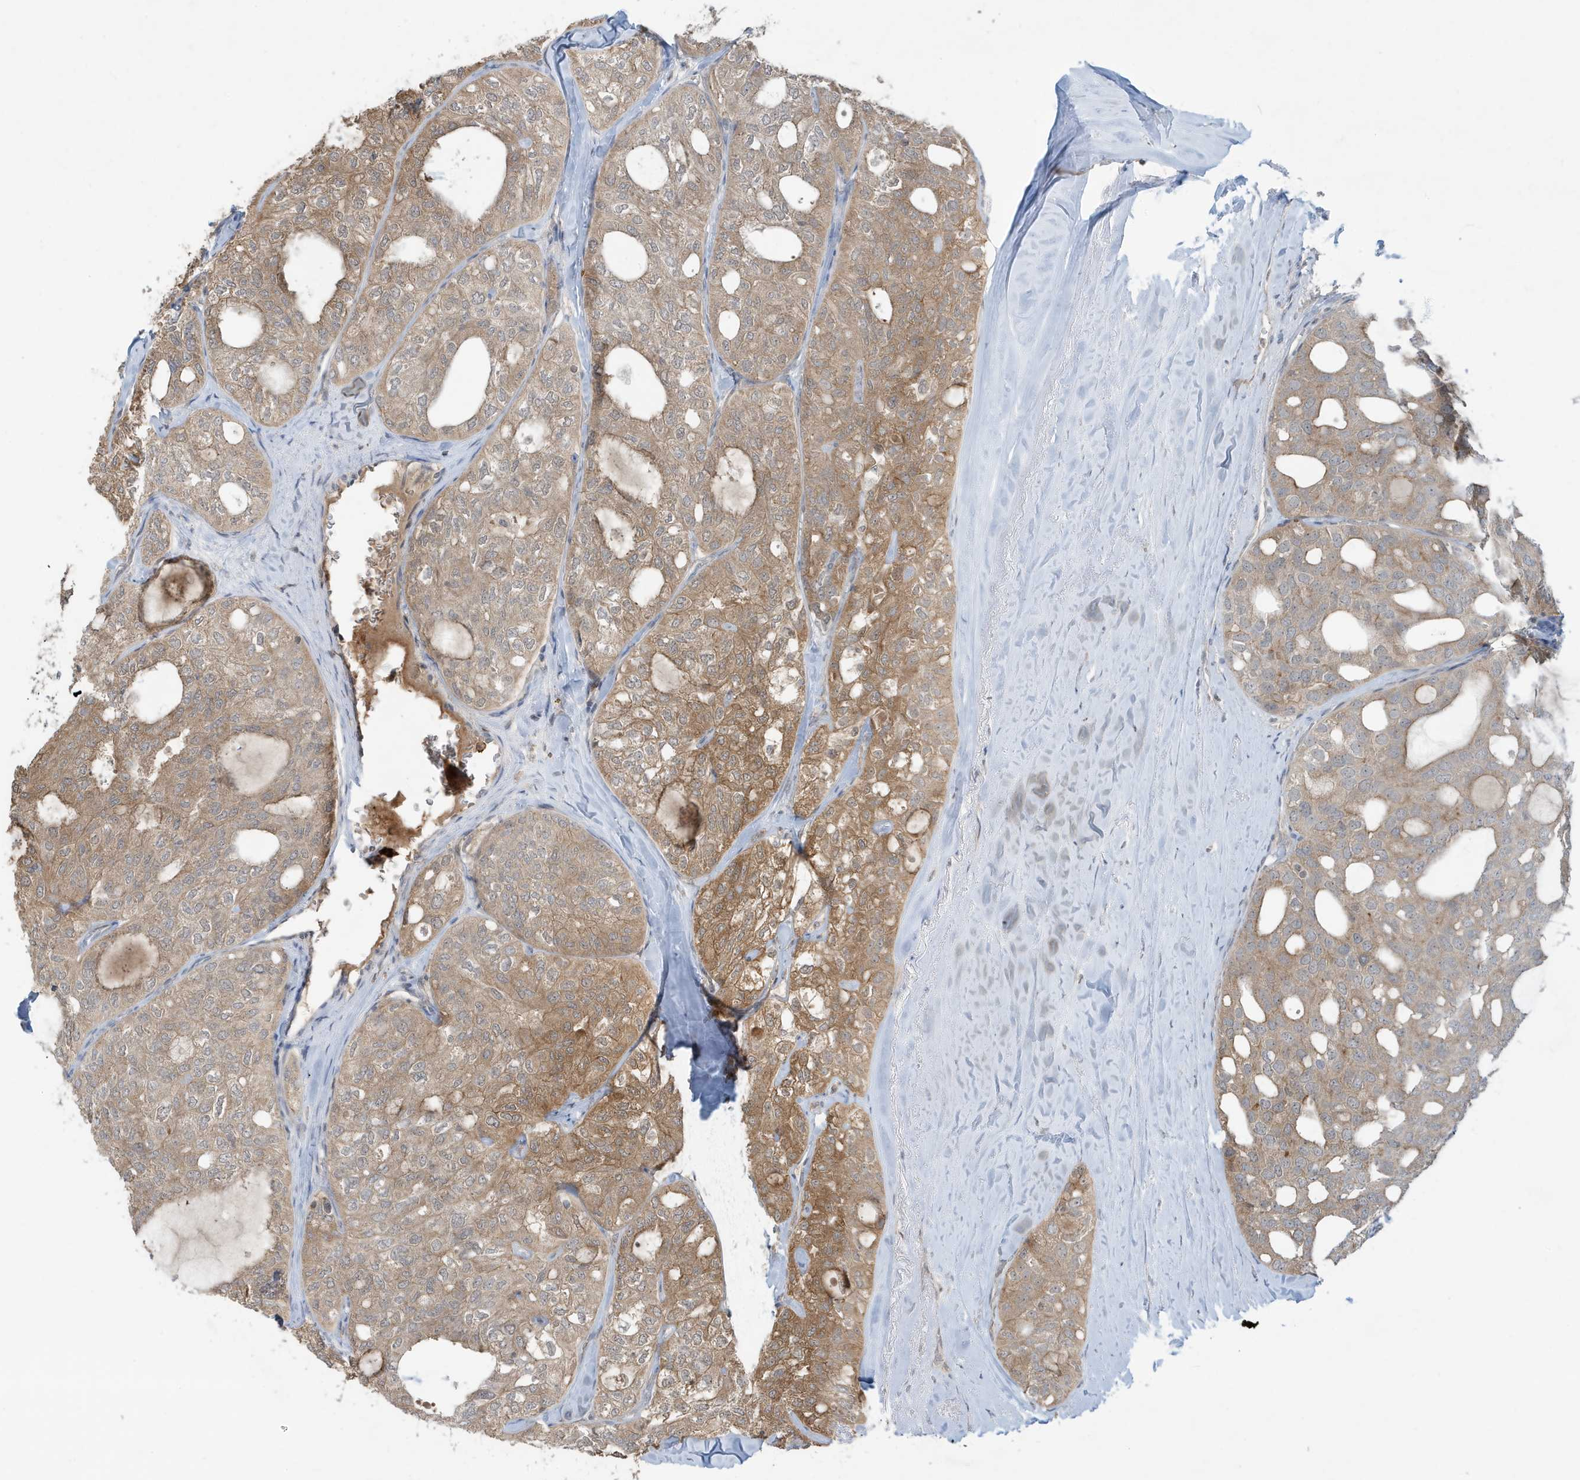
{"staining": {"intensity": "moderate", "quantity": ">75%", "location": "cytoplasmic/membranous"}, "tissue": "thyroid cancer", "cell_type": "Tumor cells", "image_type": "cancer", "snomed": [{"axis": "morphology", "description": "Follicular adenoma carcinoma, NOS"}, {"axis": "topography", "description": "Thyroid gland"}], "caption": "Protein expression analysis of thyroid cancer (follicular adenoma carcinoma) displays moderate cytoplasmic/membranous expression in about >75% of tumor cells.", "gene": "PRRT3", "patient": {"sex": "male", "age": 75}}